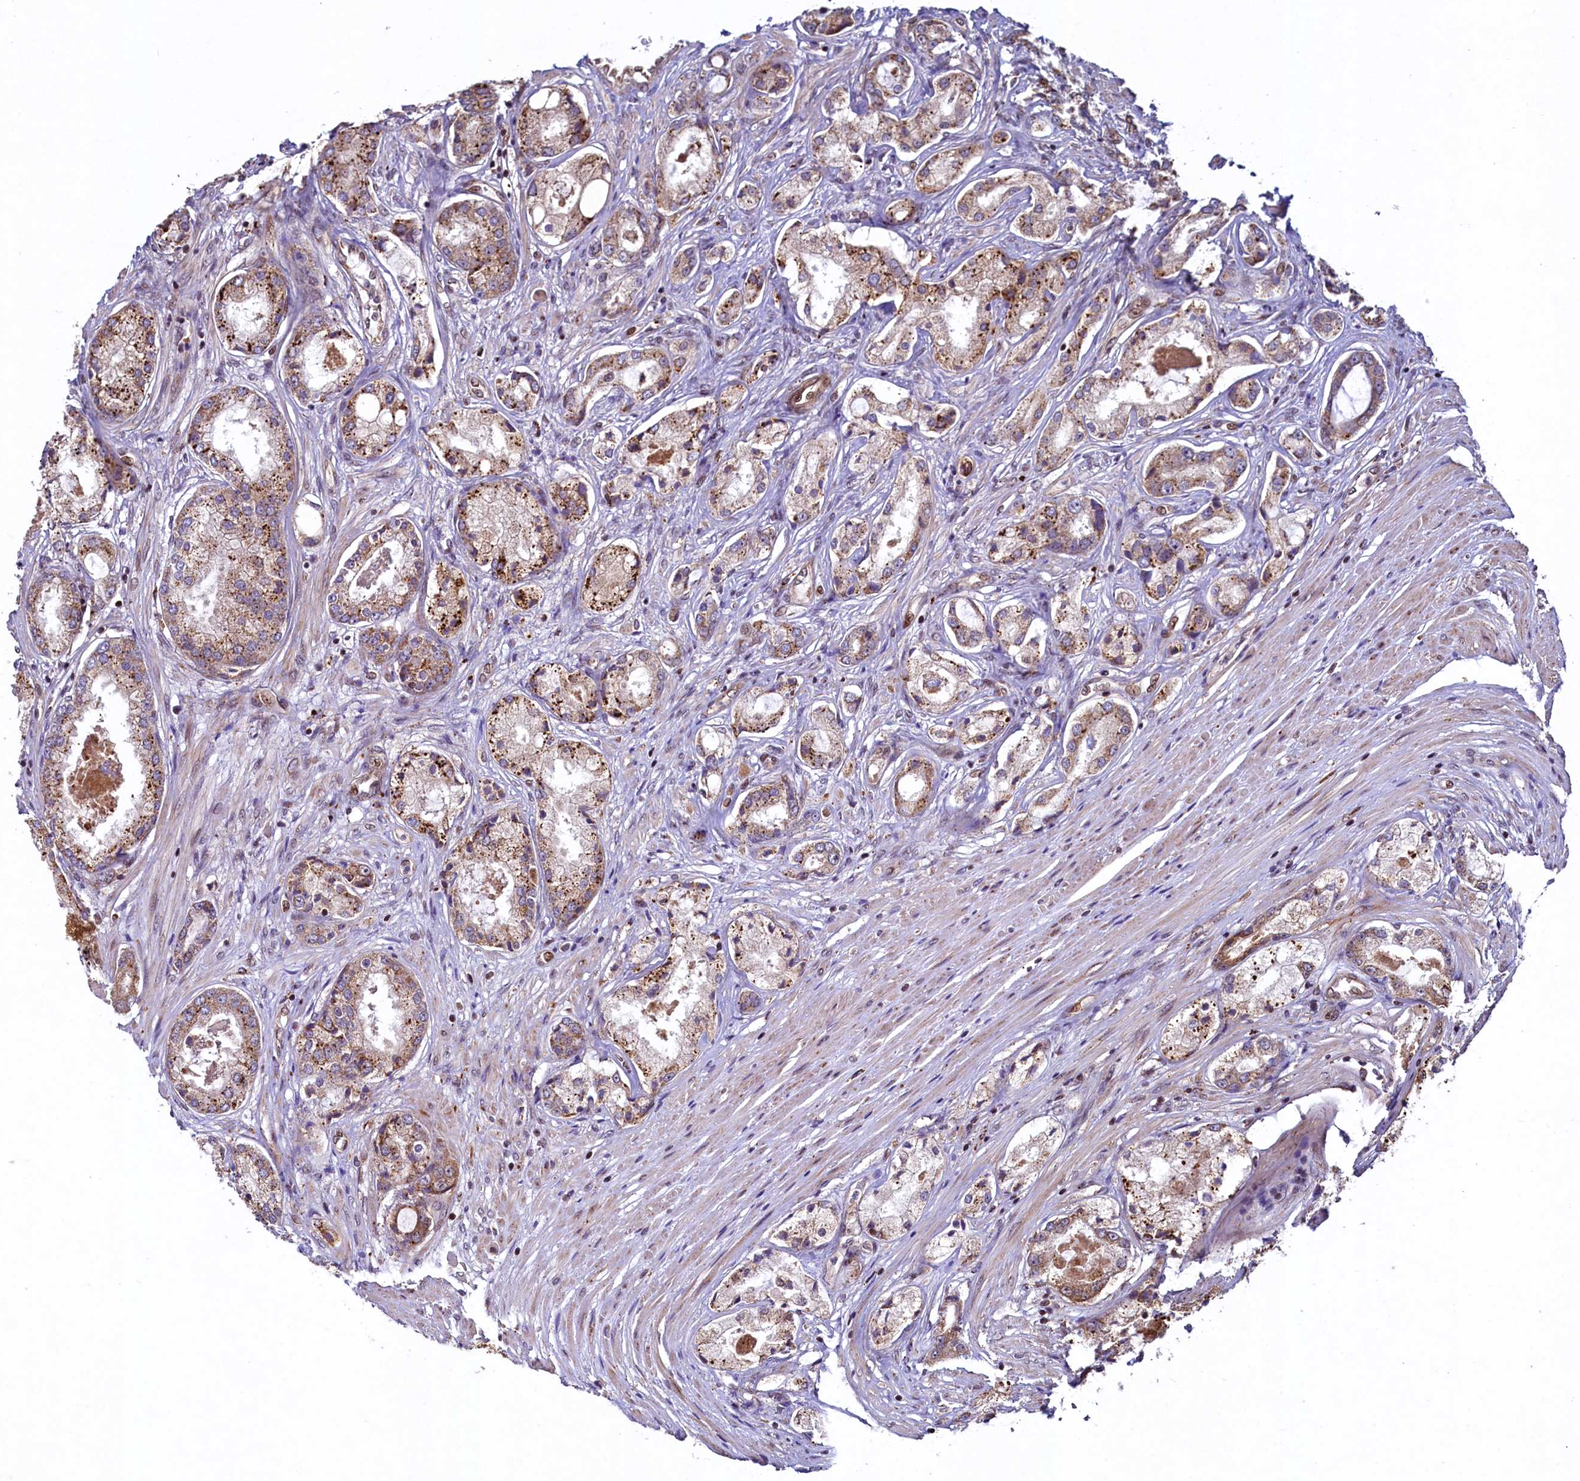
{"staining": {"intensity": "moderate", "quantity": ">75%", "location": "cytoplasmic/membranous"}, "tissue": "prostate cancer", "cell_type": "Tumor cells", "image_type": "cancer", "snomed": [{"axis": "morphology", "description": "Adenocarcinoma, Low grade"}, {"axis": "topography", "description": "Prostate"}], "caption": "Immunohistochemical staining of prostate cancer exhibits medium levels of moderate cytoplasmic/membranous protein staining in about >75% of tumor cells. (brown staining indicates protein expression, while blue staining denotes nuclei).", "gene": "ZNF577", "patient": {"sex": "male", "age": 68}}